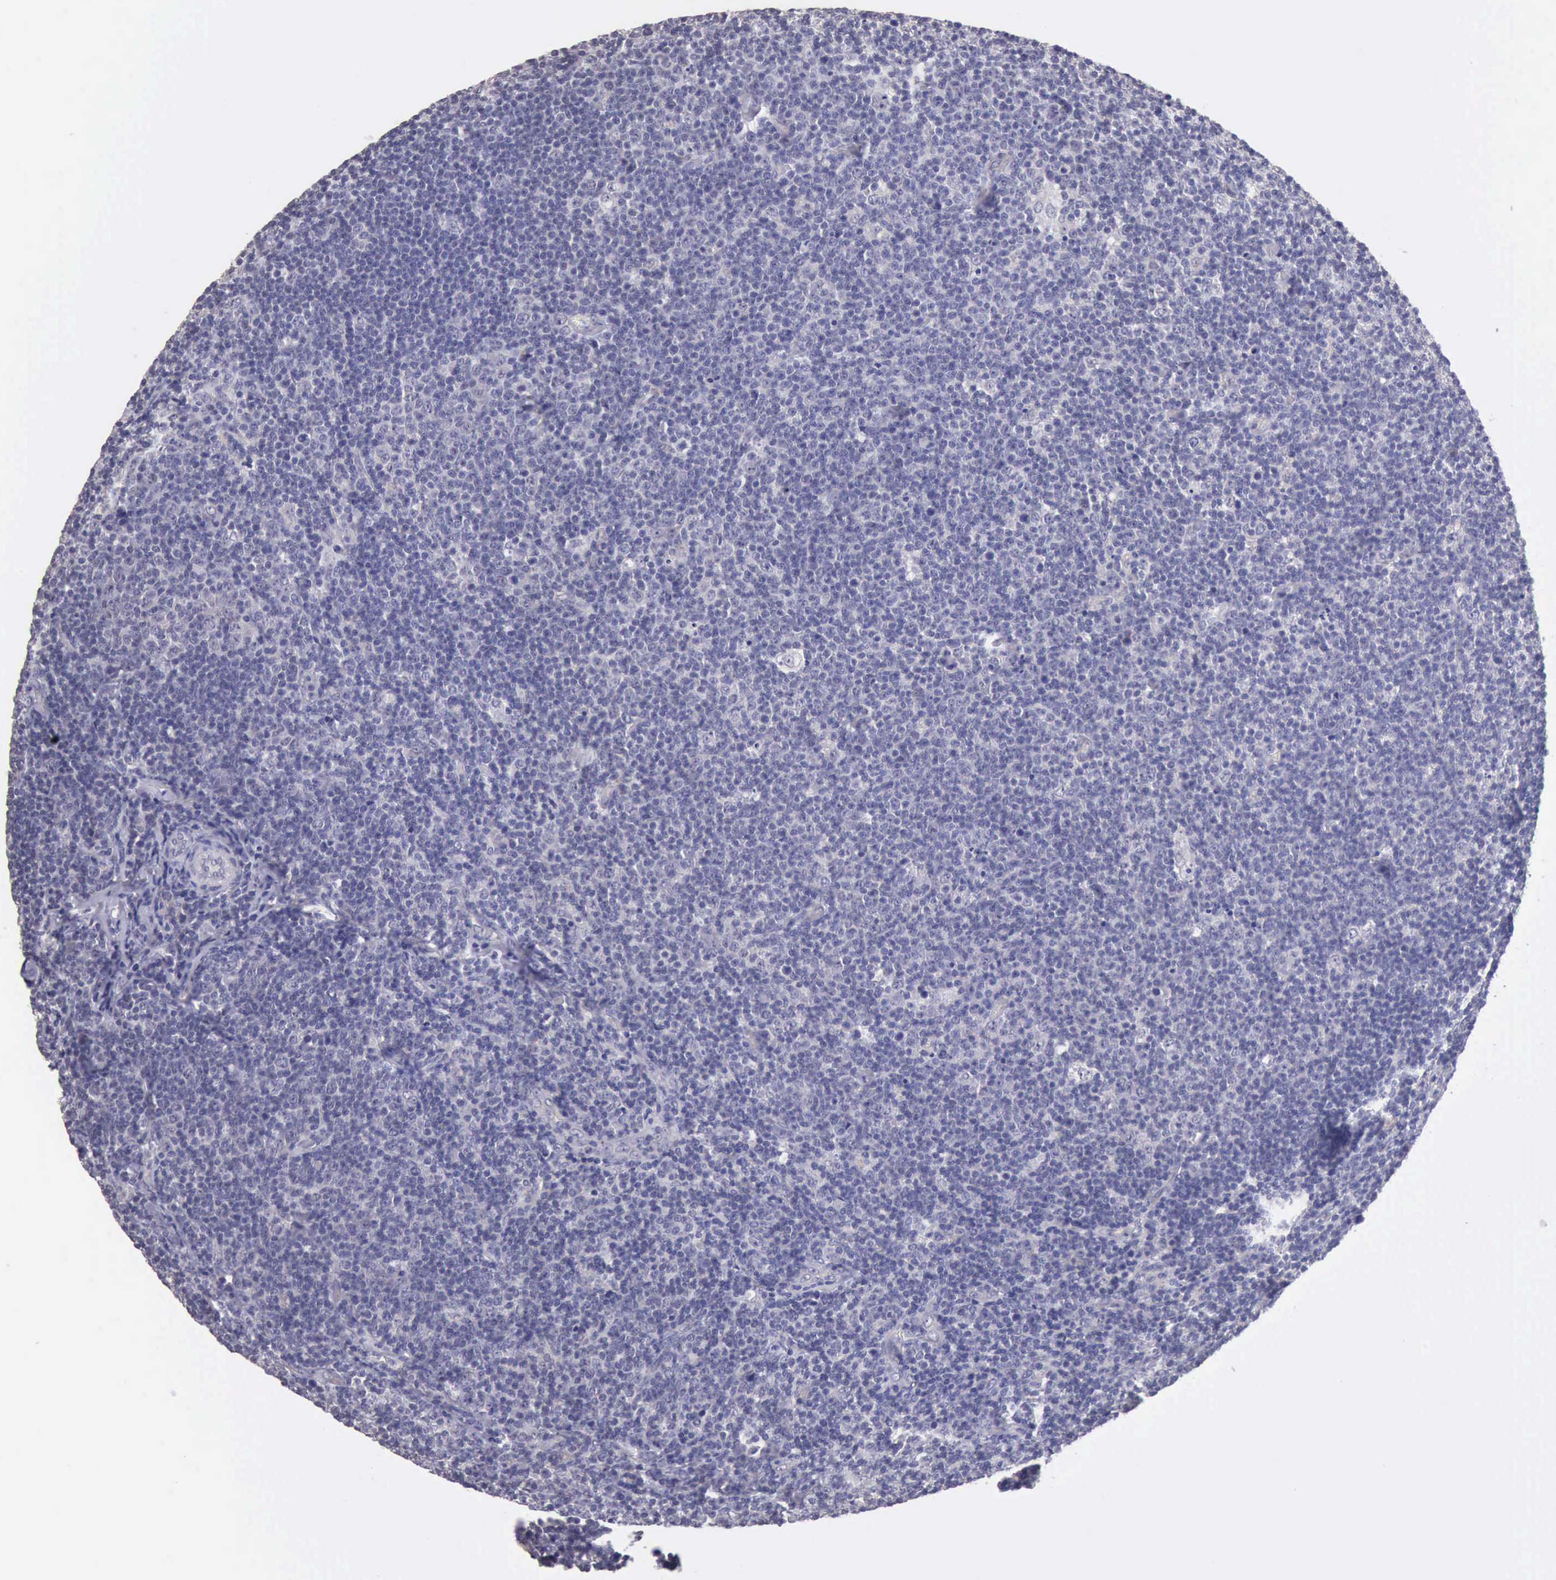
{"staining": {"intensity": "negative", "quantity": "none", "location": "none"}, "tissue": "lymphoma", "cell_type": "Tumor cells", "image_type": "cancer", "snomed": [{"axis": "morphology", "description": "Malignant lymphoma, non-Hodgkin's type, Low grade"}, {"axis": "topography", "description": "Lymph node"}], "caption": "Lymphoma stained for a protein using IHC displays no positivity tumor cells.", "gene": "KCND1", "patient": {"sex": "male", "age": 74}}